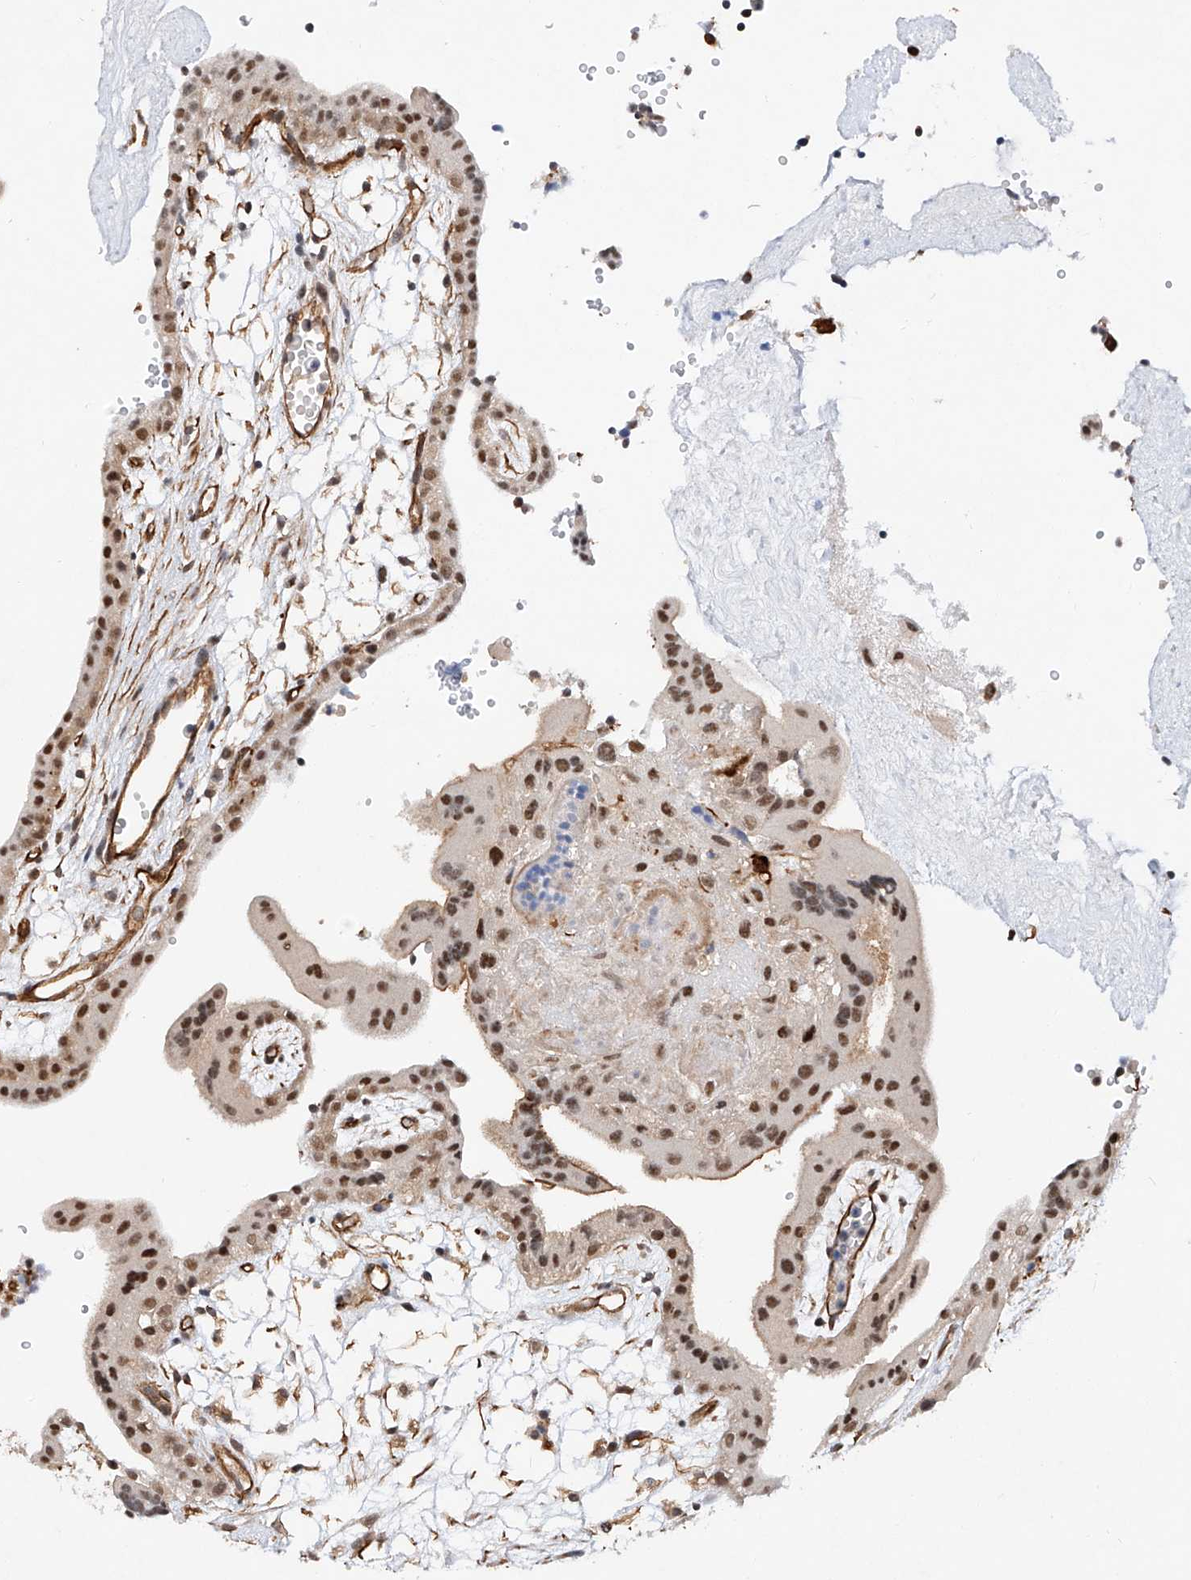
{"staining": {"intensity": "strong", "quantity": ">75%", "location": "cytoplasmic/membranous"}, "tissue": "placenta", "cell_type": "Decidual cells", "image_type": "normal", "snomed": [{"axis": "morphology", "description": "Normal tissue, NOS"}, {"axis": "topography", "description": "Placenta"}], "caption": "Strong cytoplasmic/membranous expression is identified in approximately >75% of decidual cells in normal placenta.", "gene": "AMD1", "patient": {"sex": "female", "age": 18}}